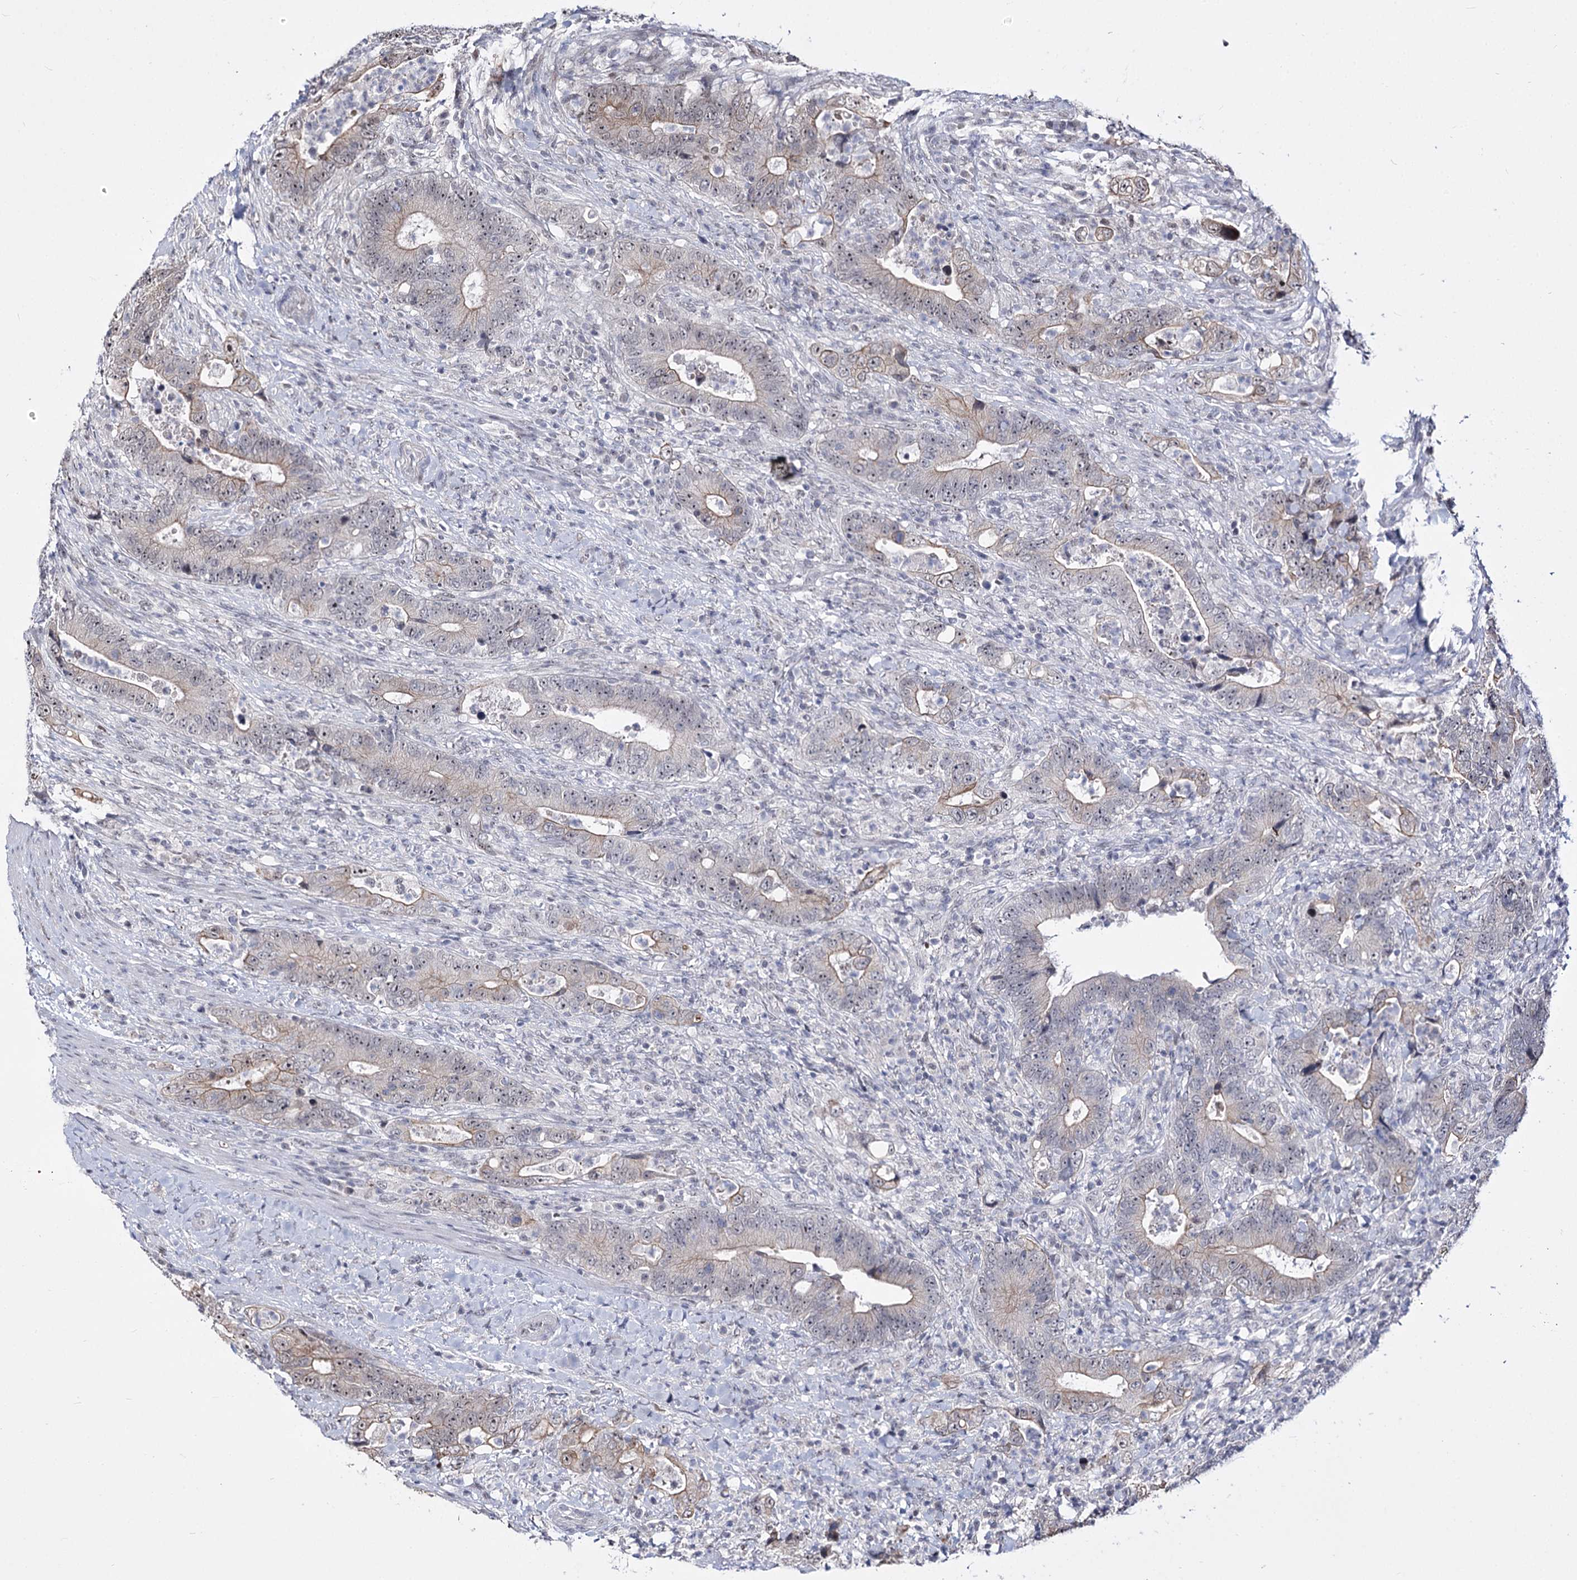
{"staining": {"intensity": "weak", "quantity": "25%-75%", "location": "cytoplasmic/membranous"}, "tissue": "colorectal cancer", "cell_type": "Tumor cells", "image_type": "cancer", "snomed": [{"axis": "morphology", "description": "Adenocarcinoma, NOS"}, {"axis": "topography", "description": "Colon"}], "caption": "A brown stain highlights weak cytoplasmic/membranous positivity of a protein in adenocarcinoma (colorectal) tumor cells.", "gene": "STOX1", "patient": {"sex": "female", "age": 75}}